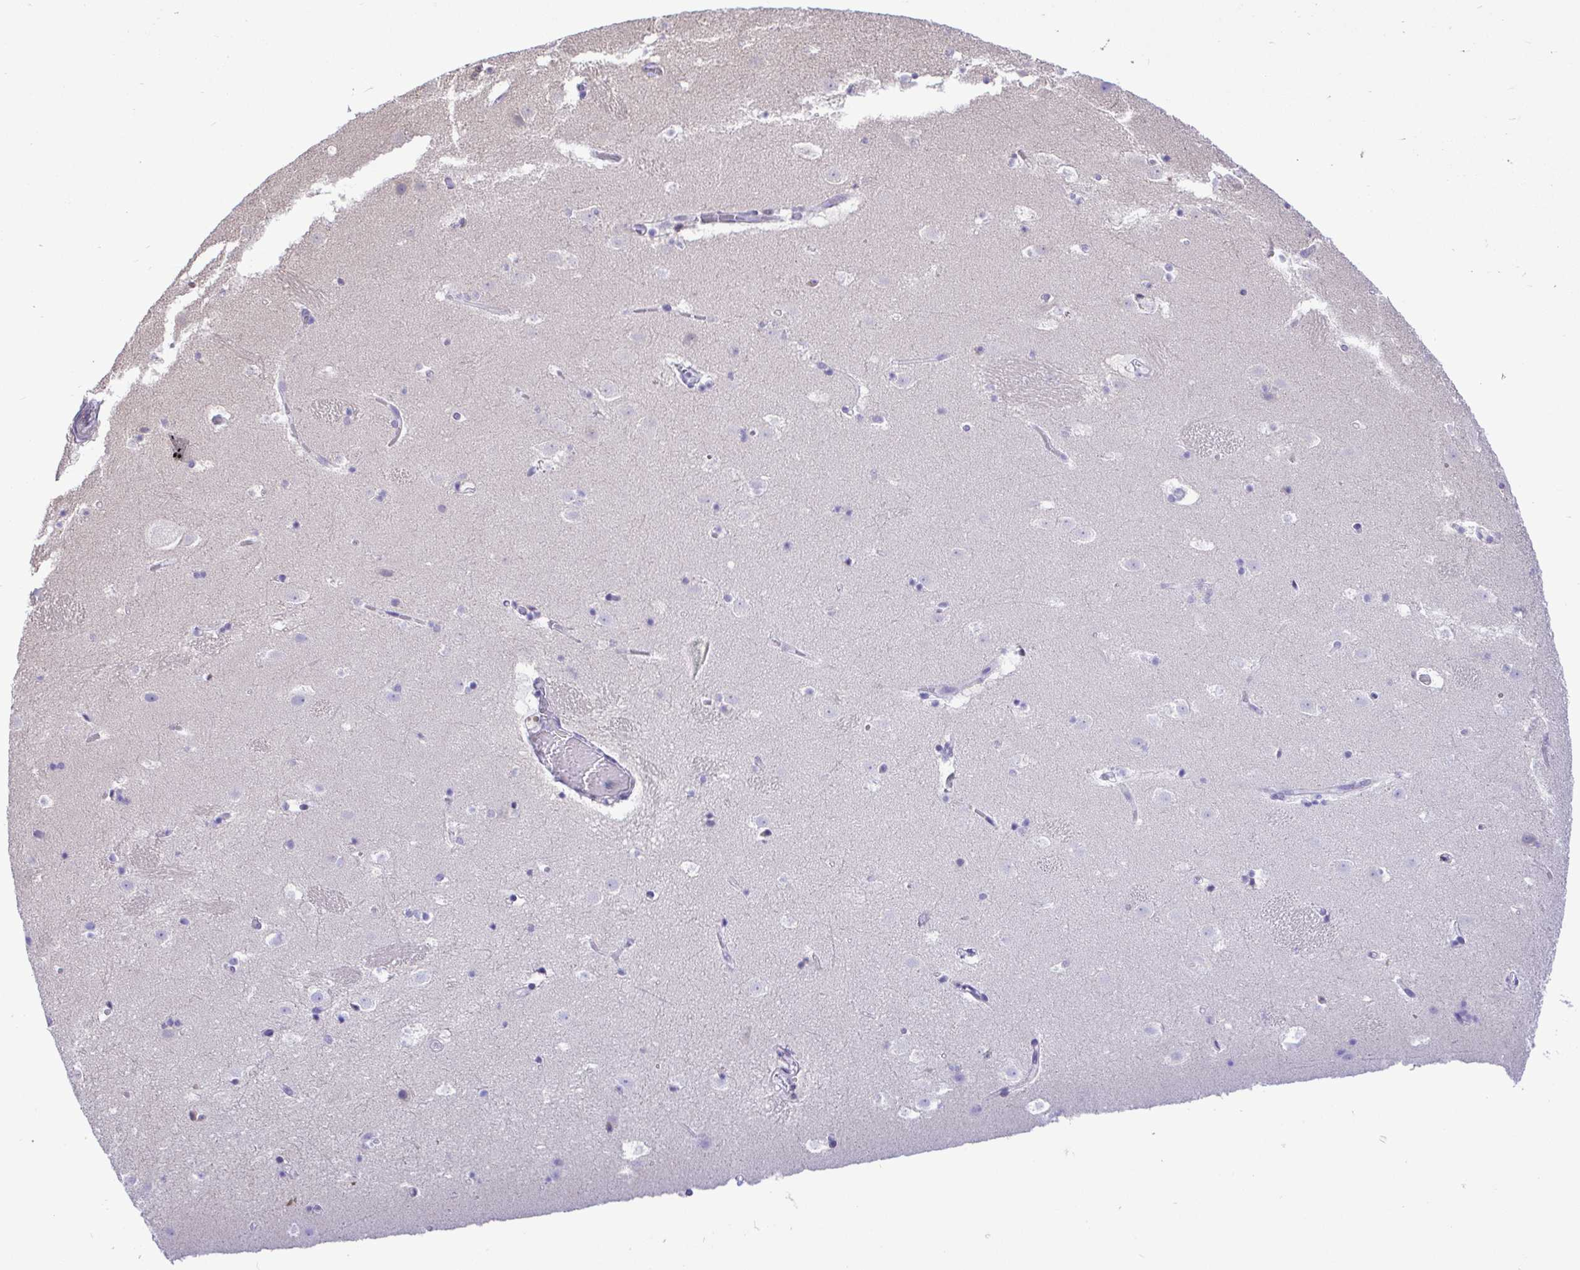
{"staining": {"intensity": "negative", "quantity": "none", "location": "none"}, "tissue": "caudate", "cell_type": "Glial cells", "image_type": "normal", "snomed": [{"axis": "morphology", "description": "Normal tissue, NOS"}, {"axis": "topography", "description": "Lateral ventricle wall"}], "caption": "Immunohistochemical staining of normal caudate demonstrates no significant expression in glial cells. The staining was performed using DAB to visualize the protein expression in brown, while the nuclei were stained in blue with hematoxylin (Magnification: 20x).", "gene": "ZNF485", "patient": {"sex": "male", "age": 37}}